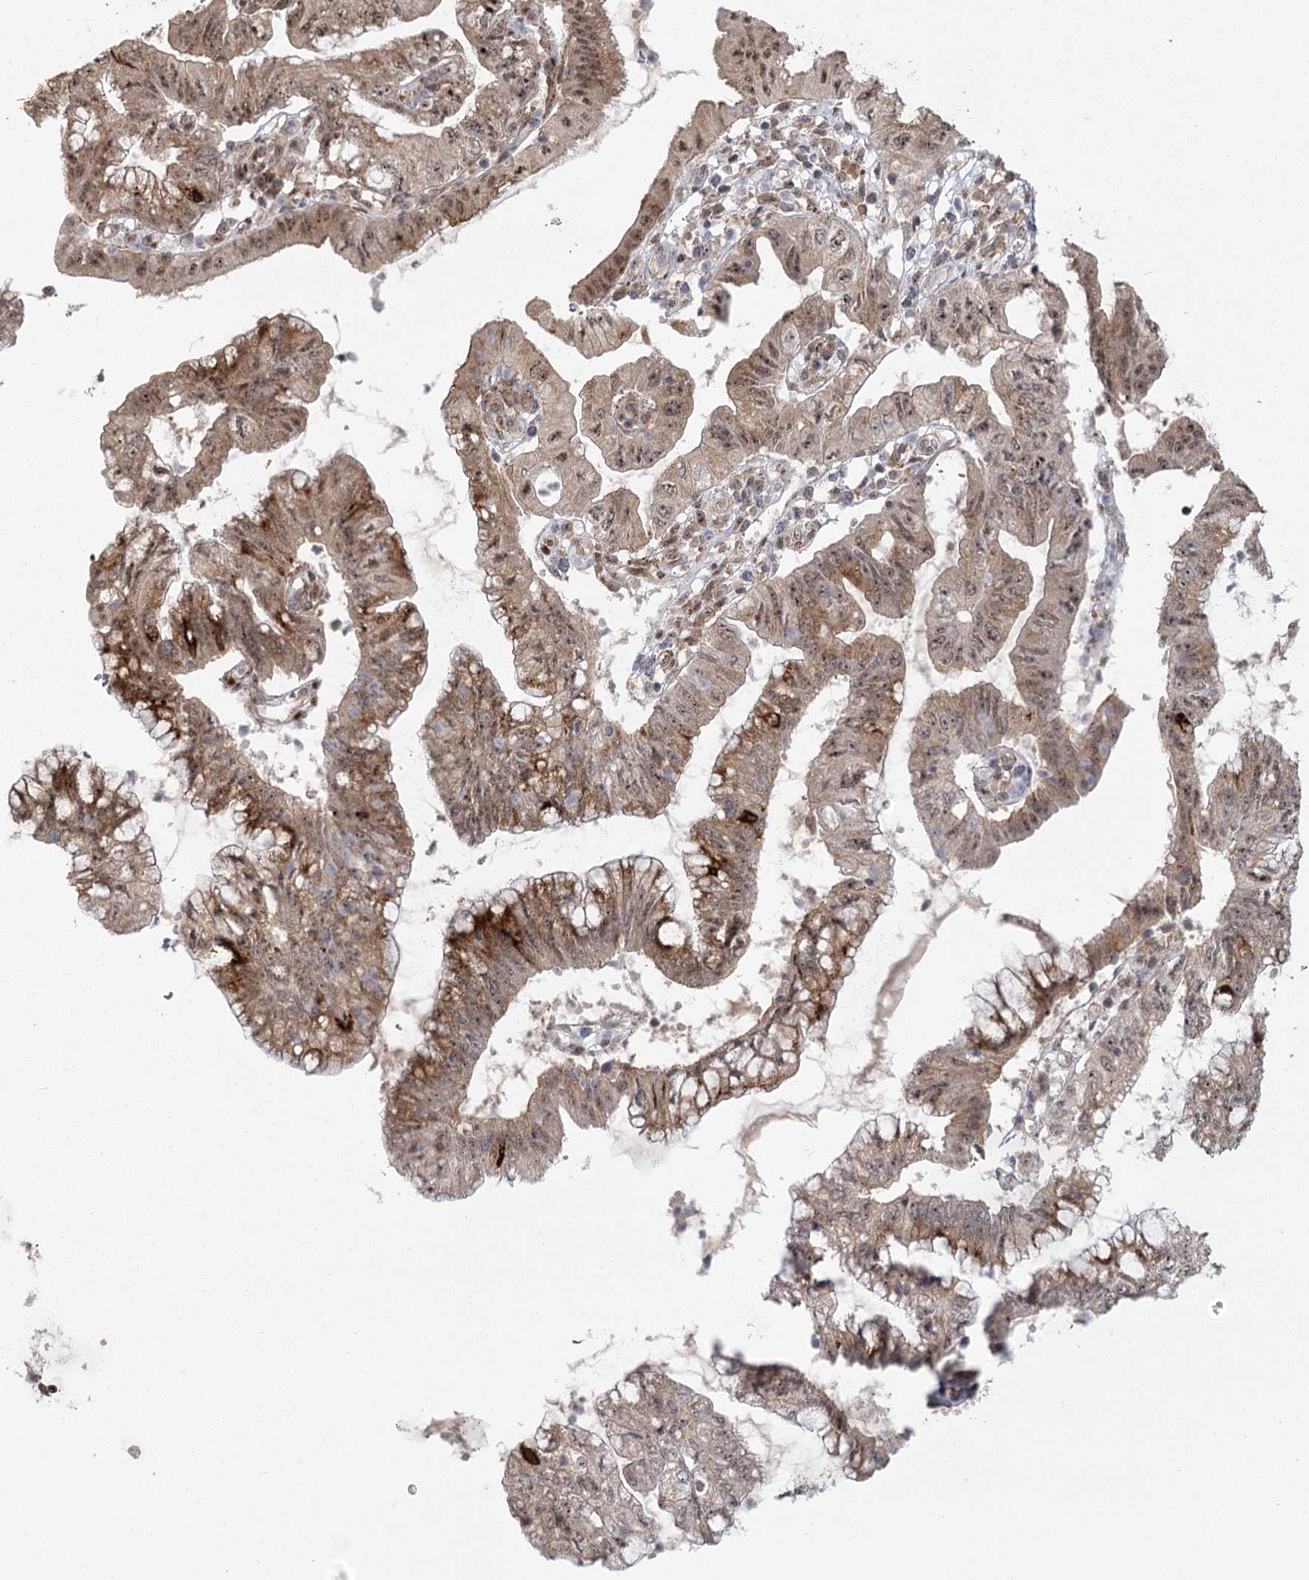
{"staining": {"intensity": "moderate", "quantity": ">75%", "location": "cytoplasmic/membranous,nuclear"}, "tissue": "pancreatic cancer", "cell_type": "Tumor cells", "image_type": "cancer", "snomed": [{"axis": "morphology", "description": "Adenocarcinoma, NOS"}, {"axis": "topography", "description": "Pancreas"}], "caption": "A brown stain labels moderate cytoplasmic/membranous and nuclear positivity of a protein in human pancreatic cancer tumor cells. Using DAB (3,3'-diaminobenzidine) (brown) and hematoxylin (blue) stains, captured at high magnification using brightfield microscopy.", "gene": "PARM1", "patient": {"sex": "female", "age": 73}}